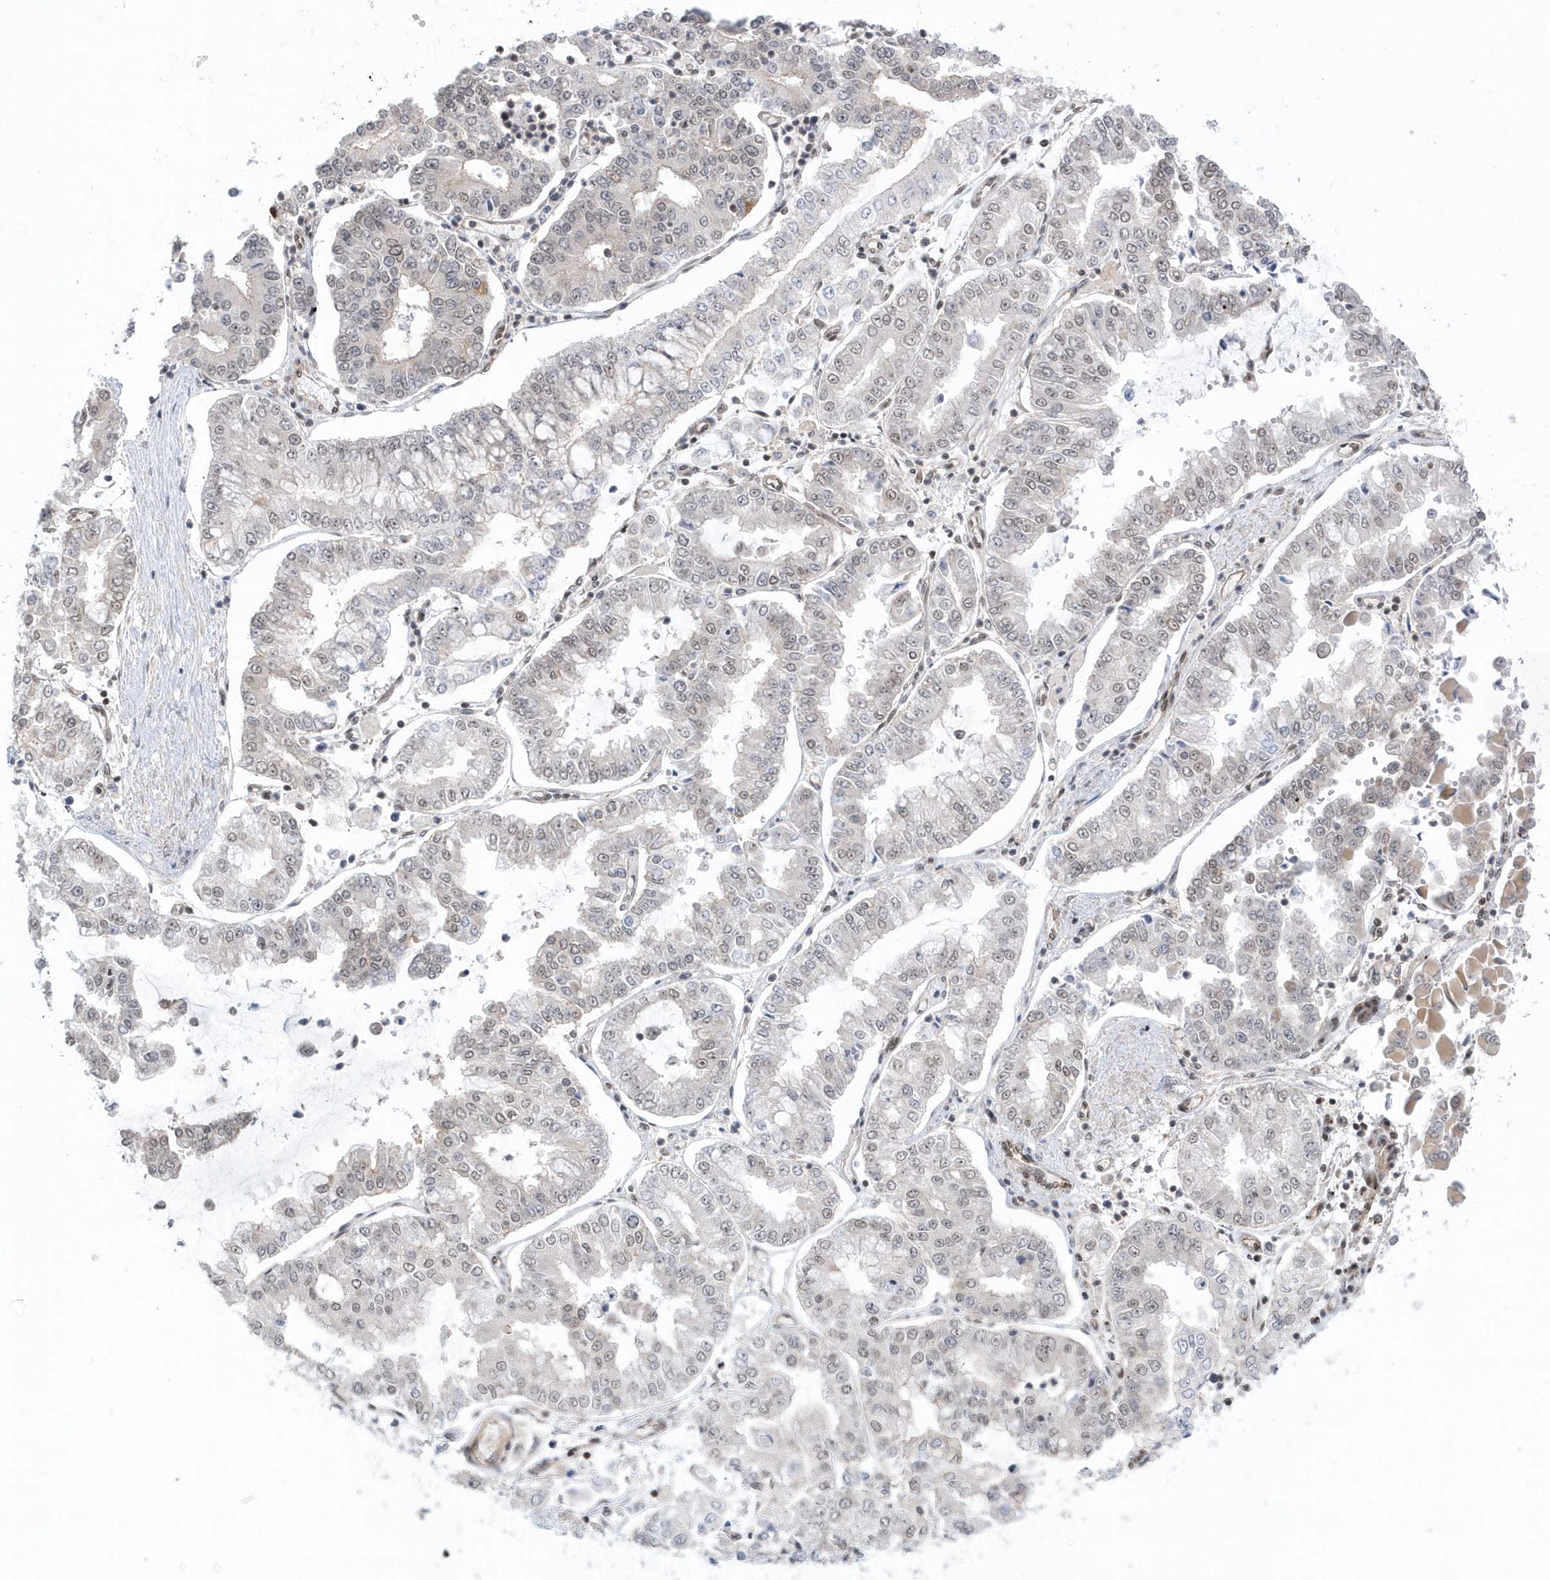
{"staining": {"intensity": "weak", "quantity": "25%-75%", "location": "nuclear"}, "tissue": "stomach cancer", "cell_type": "Tumor cells", "image_type": "cancer", "snomed": [{"axis": "morphology", "description": "Adenocarcinoma, NOS"}, {"axis": "topography", "description": "Stomach"}], "caption": "High-power microscopy captured an immunohistochemistry (IHC) photomicrograph of stomach cancer, revealing weak nuclear positivity in about 25%-75% of tumor cells. The protein of interest is shown in brown color, while the nuclei are stained blue.", "gene": "SEPHS1", "patient": {"sex": "male", "age": 76}}